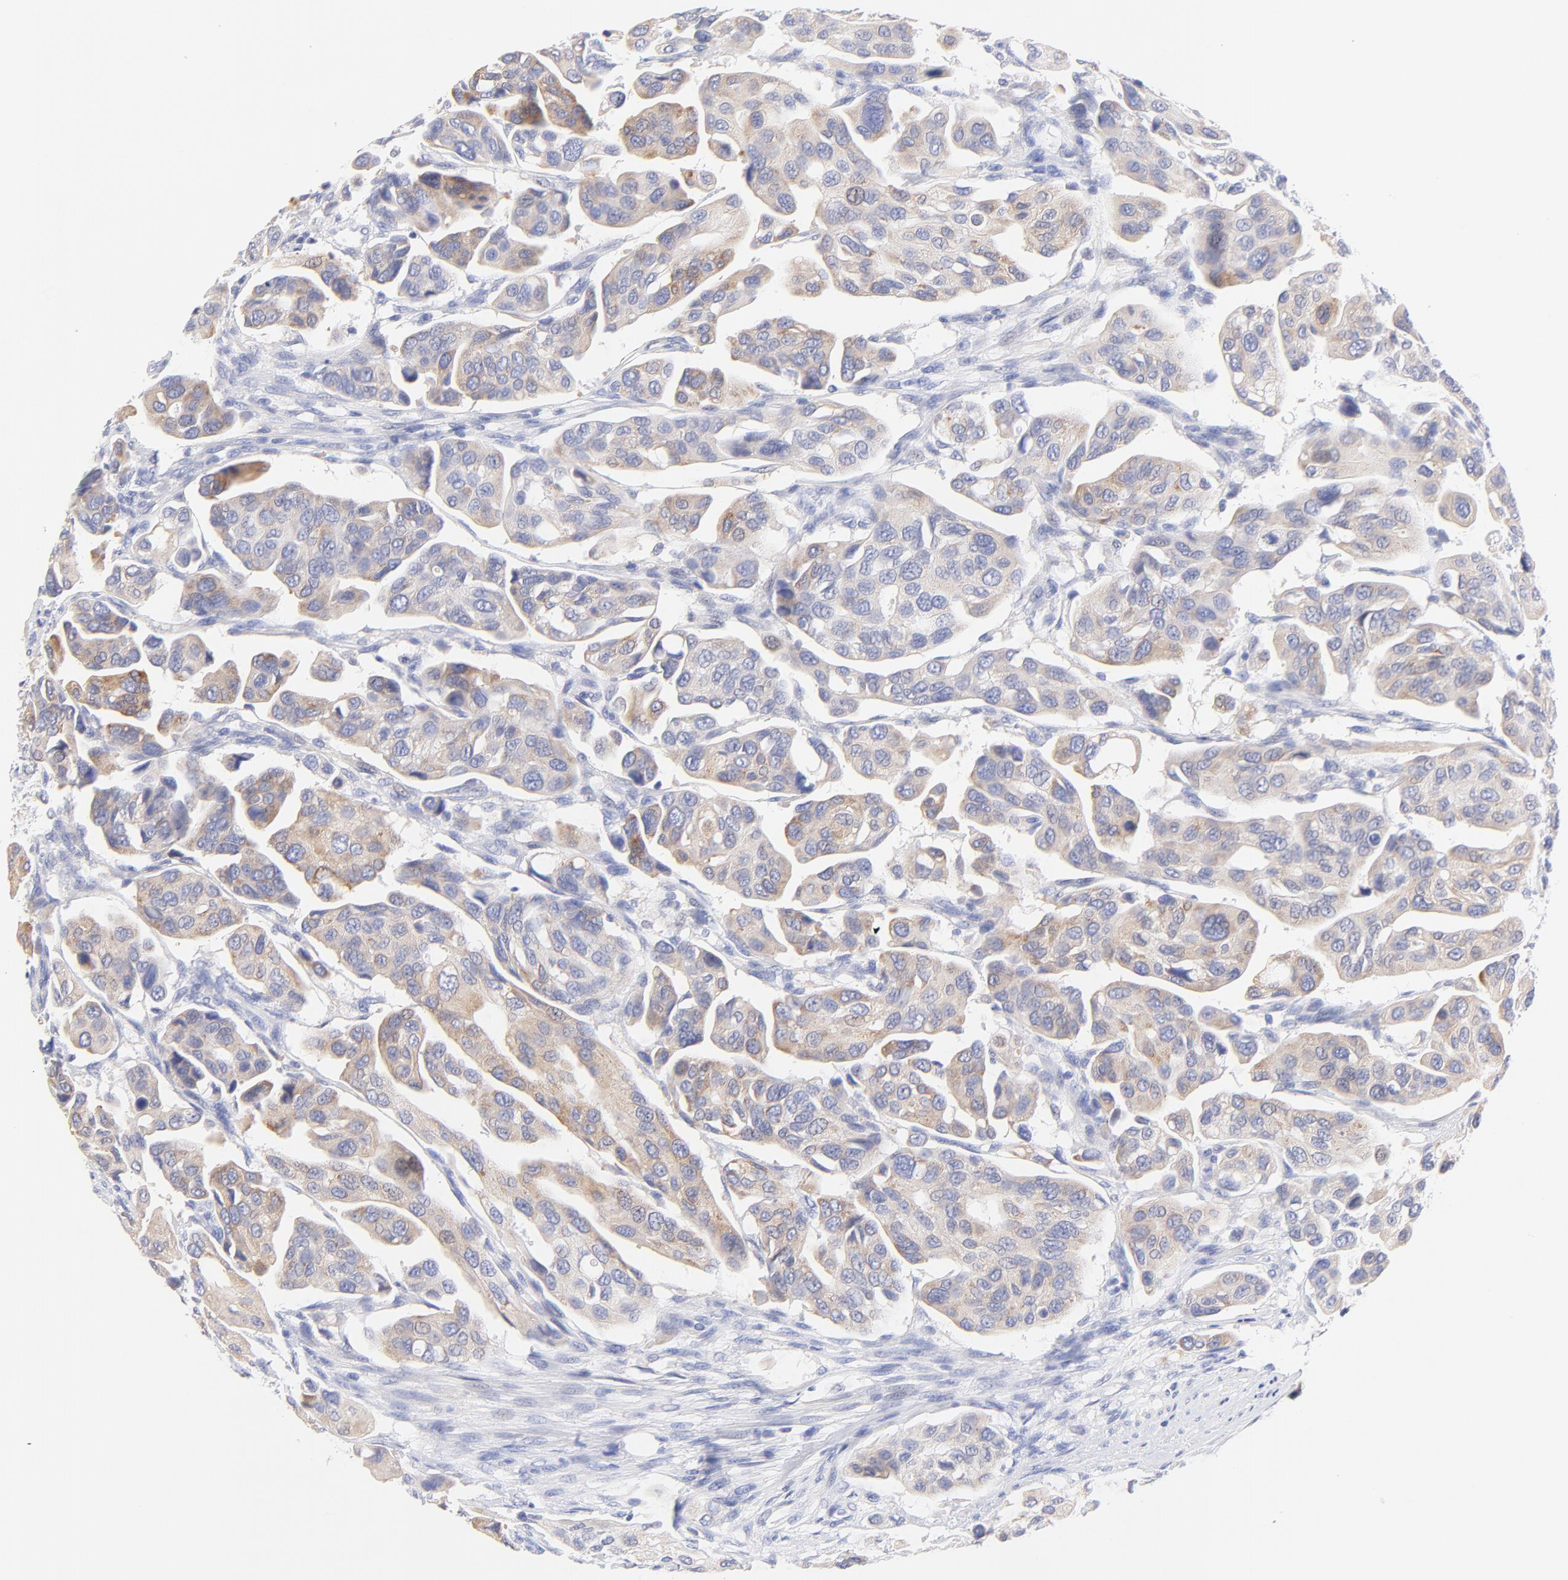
{"staining": {"intensity": "moderate", "quantity": ">75%", "location": "cytoplasmic/membranous"}, "tissue": "urothelial cancer", "cell_type": "Tumor cells", "image_type": "cancer", "snomed": [{"axis": "morphology", "description": "Adenocarcinoma, NOS"}, {"axis": "topography", "description": "Urinary bladder"}], "caption": "This is an image of immunohistochemistry (IHC) staining of adenocarcinoma, which shows moderate positivity in the cytoplasmic/membranous of tumor cells.", "gene": "EBP", "patient": {"sex": "male", "age": 61}}